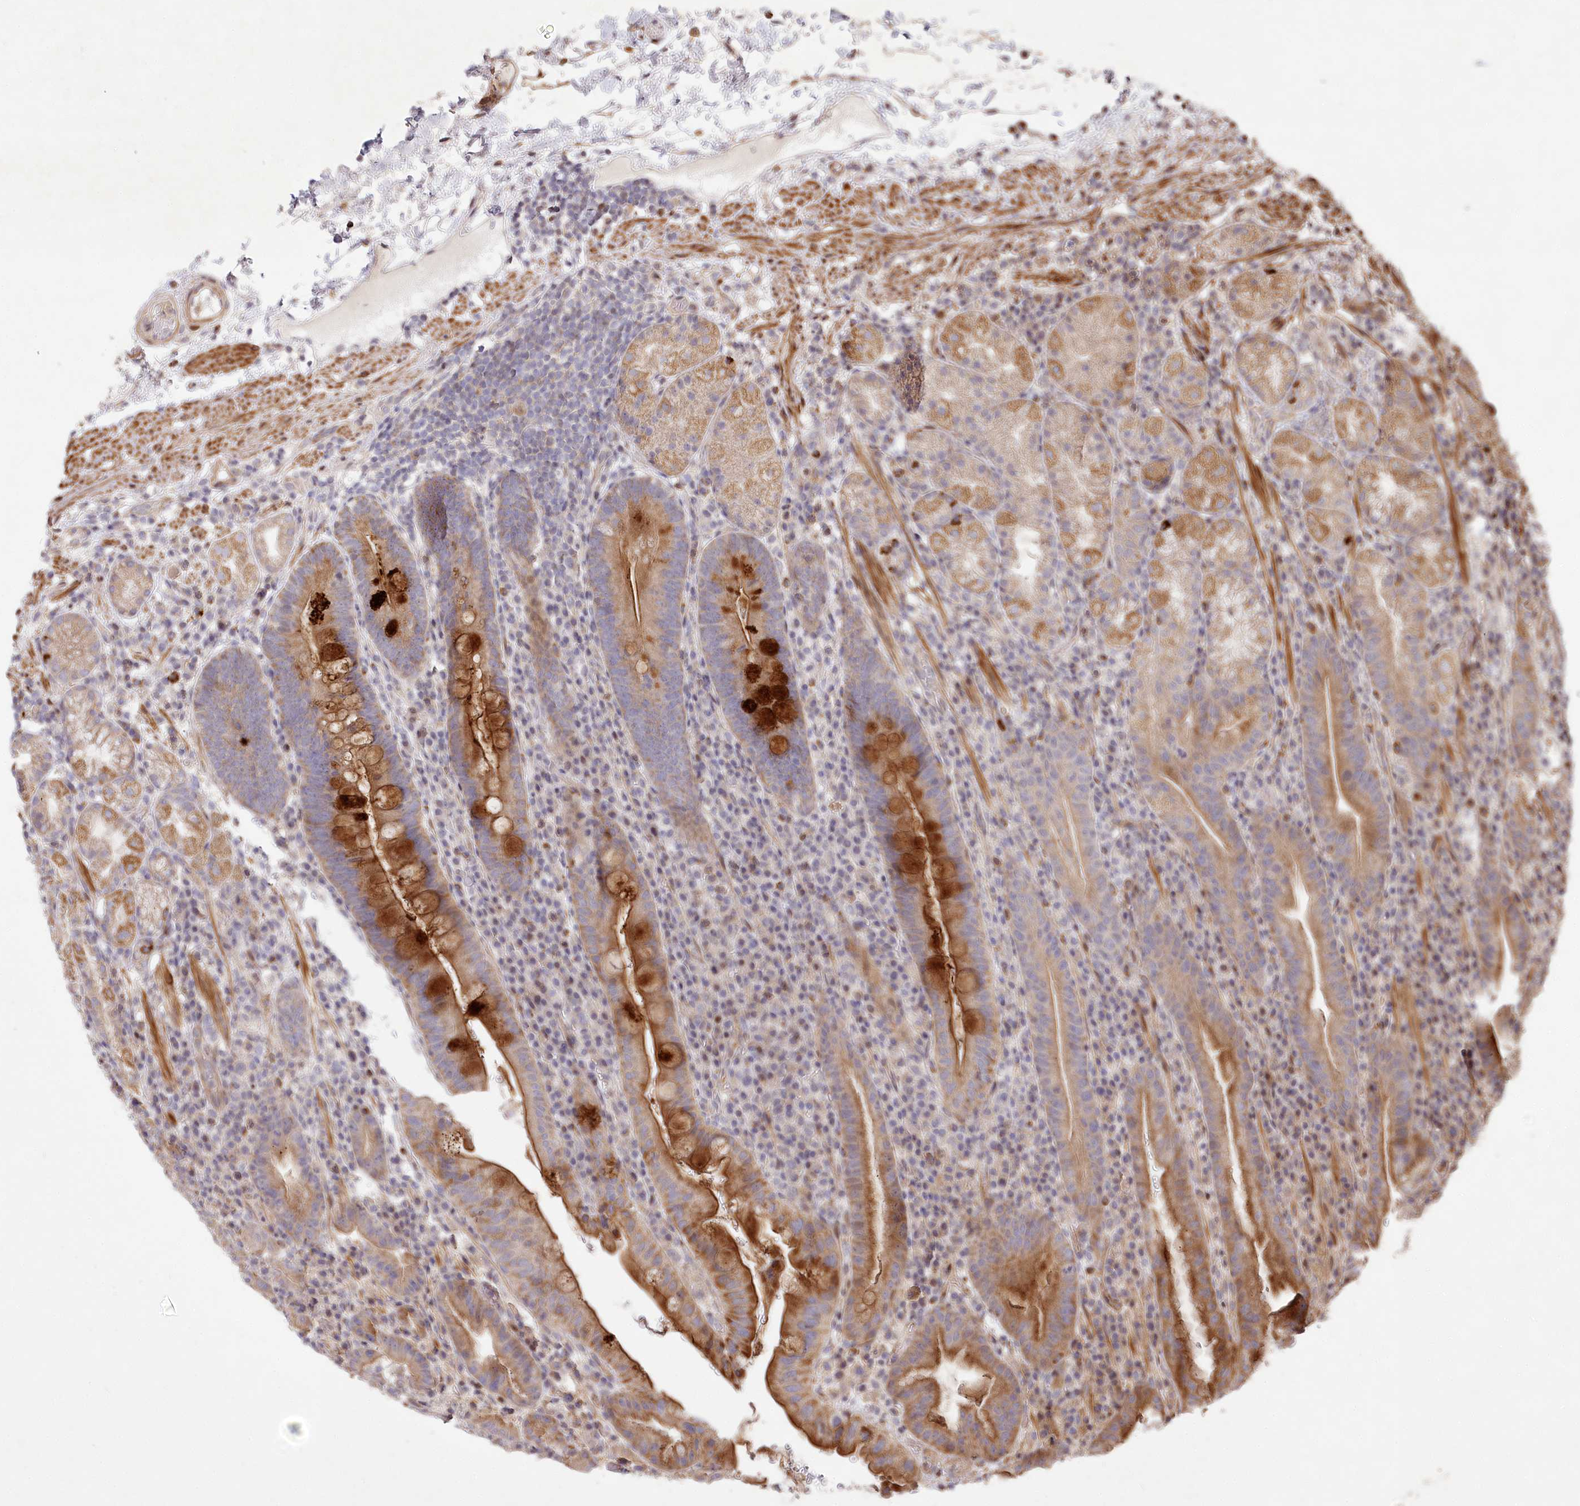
{"staining": {"intensity": "moderate", "quantity": "25%-75%", "location": "cytoplasmic/membranous,nuclear"}, "tissue": "stomach", "cell_type": "Glandular cells", "image_type": "normal", "snomed": [{"axis": "morphology", "description": "Normal tissue, NOS"}, {"axis": "morphology", "description": "Inflammation, NOS"}, {"axis": "topography", "description": "Stomach"}], "caption": "IHC micrograph of benign stomach: human stomach stained using IHC shows medium levels of moderate protein expression localized specifically in the cytoplasmic/membranous,nuclear of glandular cells, appearing as a cytoplasmic/membranous,nuclear brown color.", "gene": "PSTK", "patient": {"sex": "male", "age": 79}}